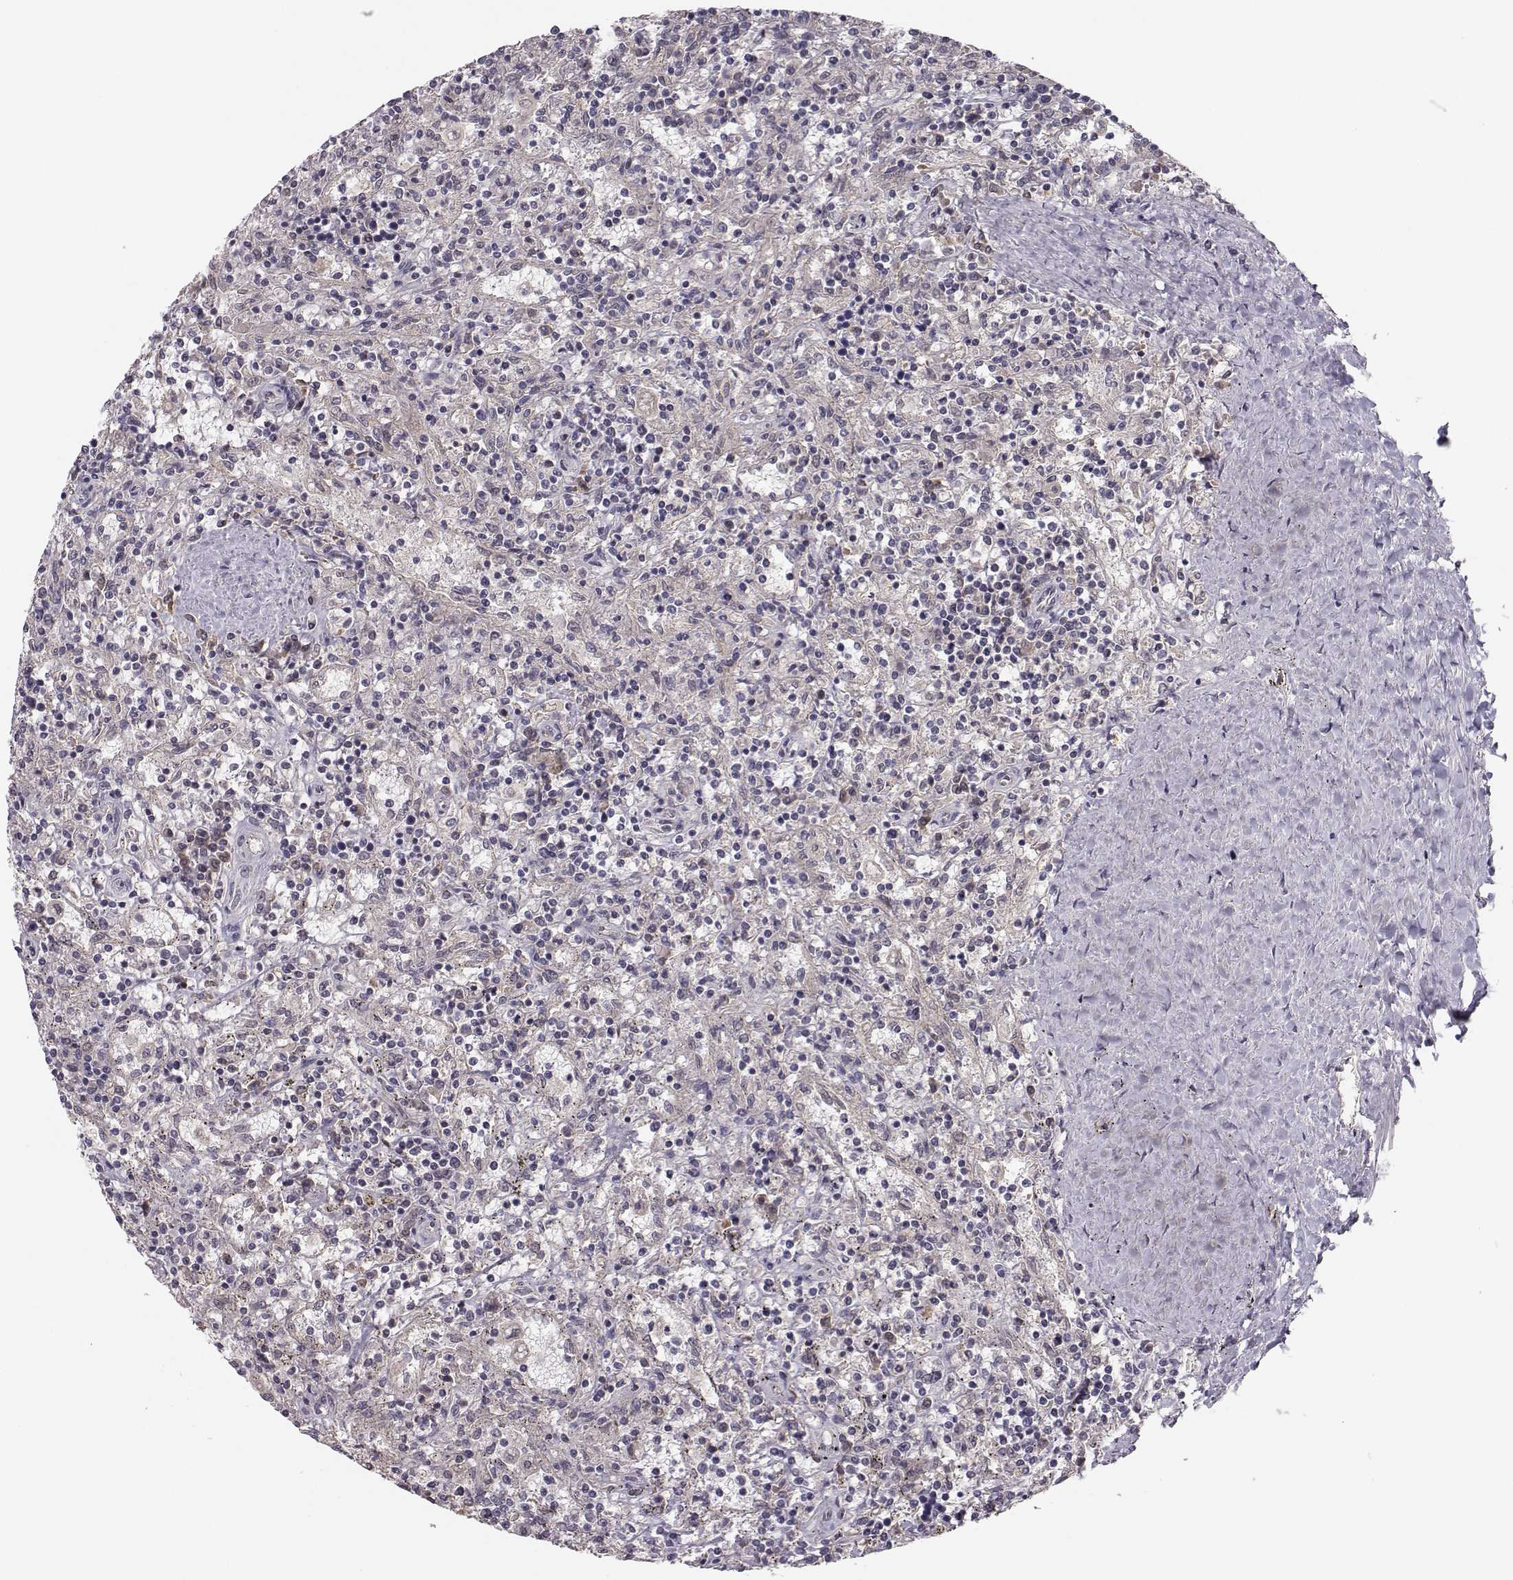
{"staining": {"intensity": "negative", "quantity": "none", "location": "none"}, "tissue": "lymphoma", "cell_type": "Tumor cells", "image_type": "cancer", "snomed": [{"axis": "morphology", "description": "Malignant lymphoma, non-Hodgkin's type, Low grade"}, {"axis": "topography", "description": "Spleen"}], "caption": "Histopathology image shows no significant protein expression in tumor cells of lymphoma.", "gene": "PLEKHG3", "patient": {"sex": "male", "age": 62}}